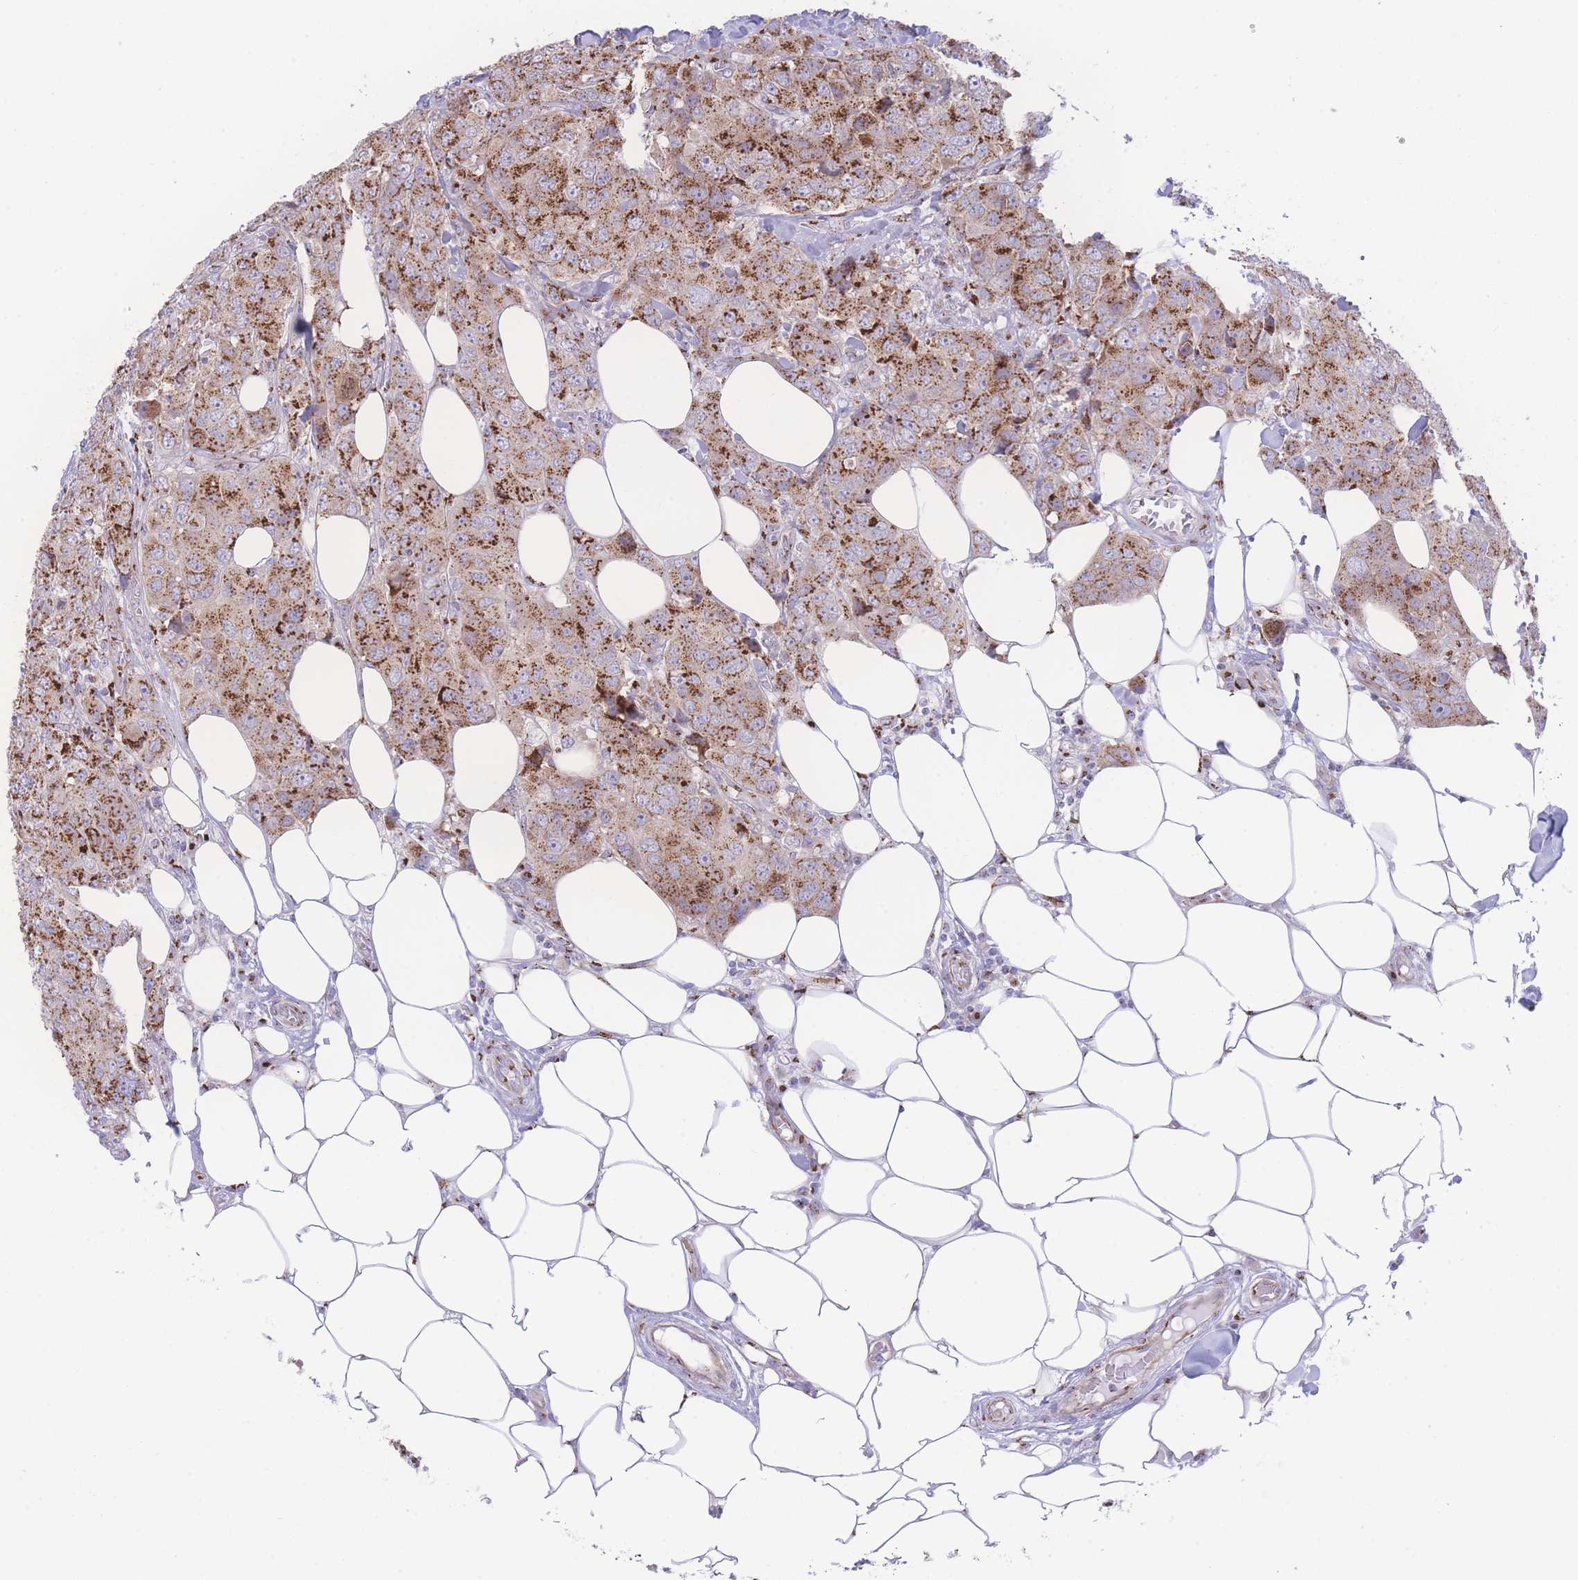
{"staining": {"intensity": "strong", "quantity": ">75%", "location": "cytoplasmic/membranous"}, "tissue": "breast cancer", "cell_type": "Tumor cells", "image_type": "cancer", "snomed": [{"axis": "morphology", "description": "Duct carcinoma"}, {"axis": "topography", "description": "Breast"}], "caption": "Invasive ductal carcinoma (breast) stained for a protein exhibits strong cytoplasmic/membranous positivity in tumor cells.", "gene": "GOLM2", "patient": {"sex": "female", "age": 43}}